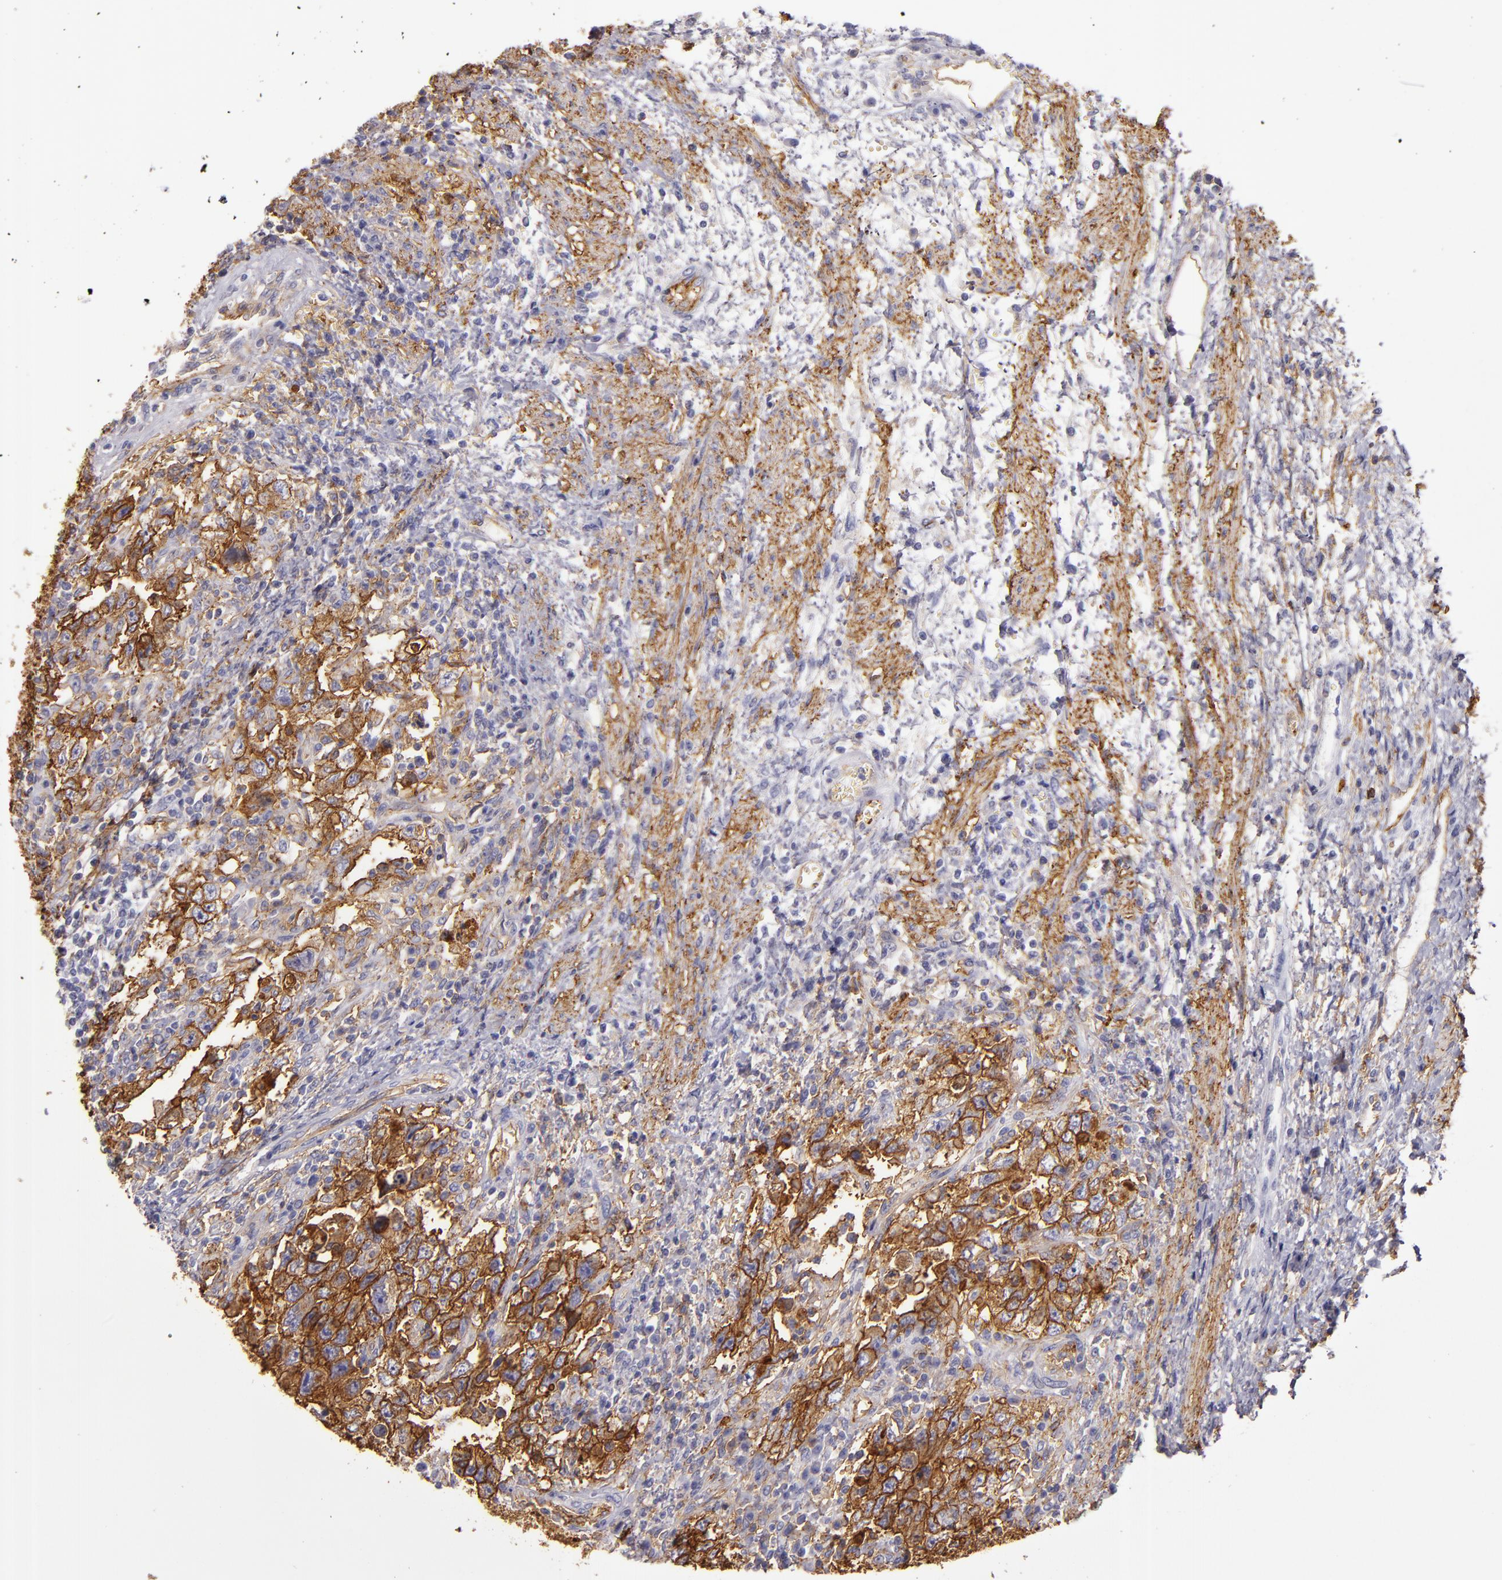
{"staining": {"intensity": "strong", "quantity": ">75%", "location": "cytoplasmic/membranous"}, "tissue": "testis cancer", "cell_type": "Tumor cells", "image_type": "cancer", "snomed": [{"axis": "morphology", "description": "Carcinoma, Embryonal, NOS"}, {"axis": "topography", "description": "Testis"}], "caption": "A high amount of strong cytoplasmic/membranous staining is seen in about >75% of tumor cells in testis embryonal carcinoma tissue.", "gene": "CD9", "patient": {"sex": "male", "age": 26}}